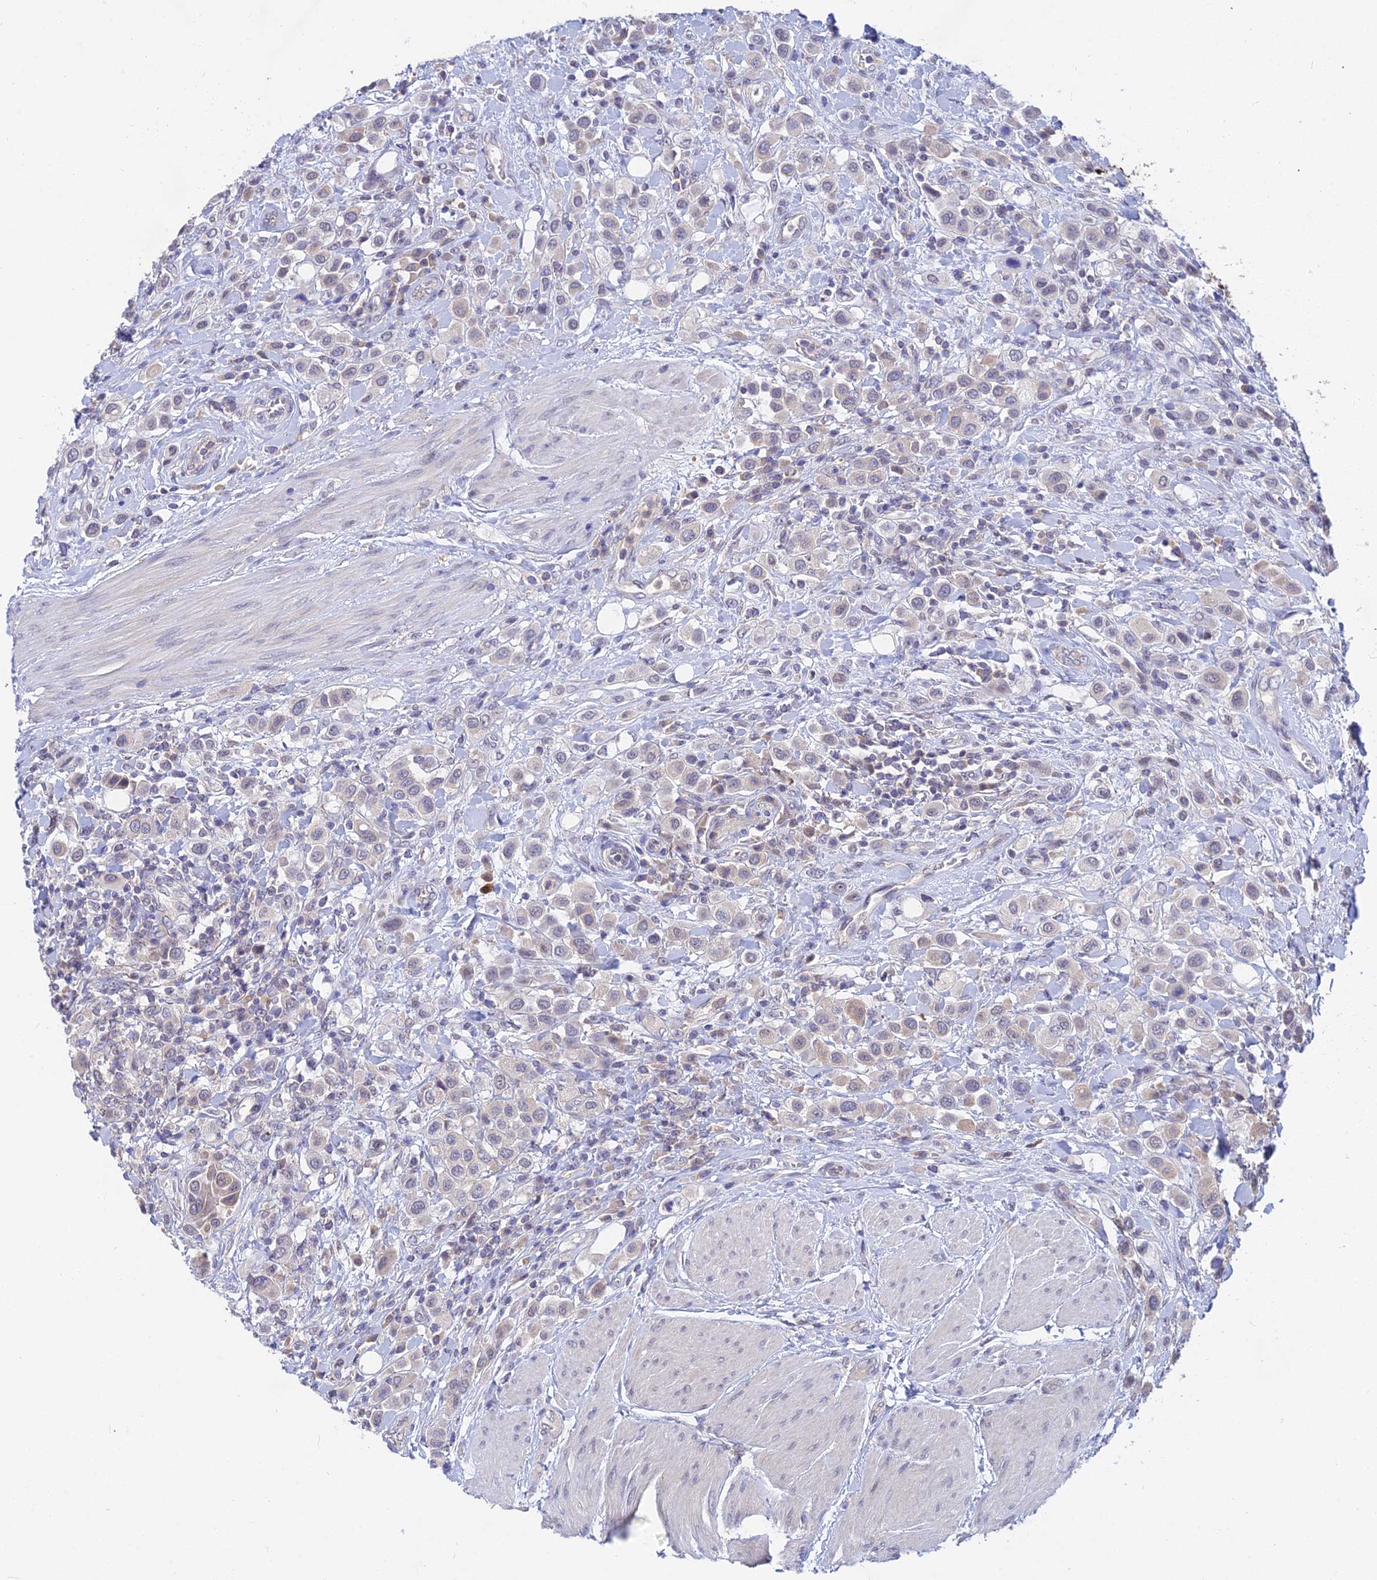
{"staining": {"intensity": "negative", "quantity": "none", "location": "none"}, "tissue": "urothelial cancer", "cell_type": "Tumor cells", "image_type": "cancer", "snomed": [{"axis": "morphology", "description": "Urothelial carcinoma, High grade"}, {"axis": "topography", "description": "Urinary bladder"}], "caption": "Protein analysis of high-grade urothelial carcinoma exhibits no significant expression in tumor cells. The staining was performed using DAB to visualize the protein expression in brown, while the nuclei were stained in blue with hematoxylin (Magnification: 20x).", "gene": "B3GALT4", "patient": {"sex": "male", "age": 50}}